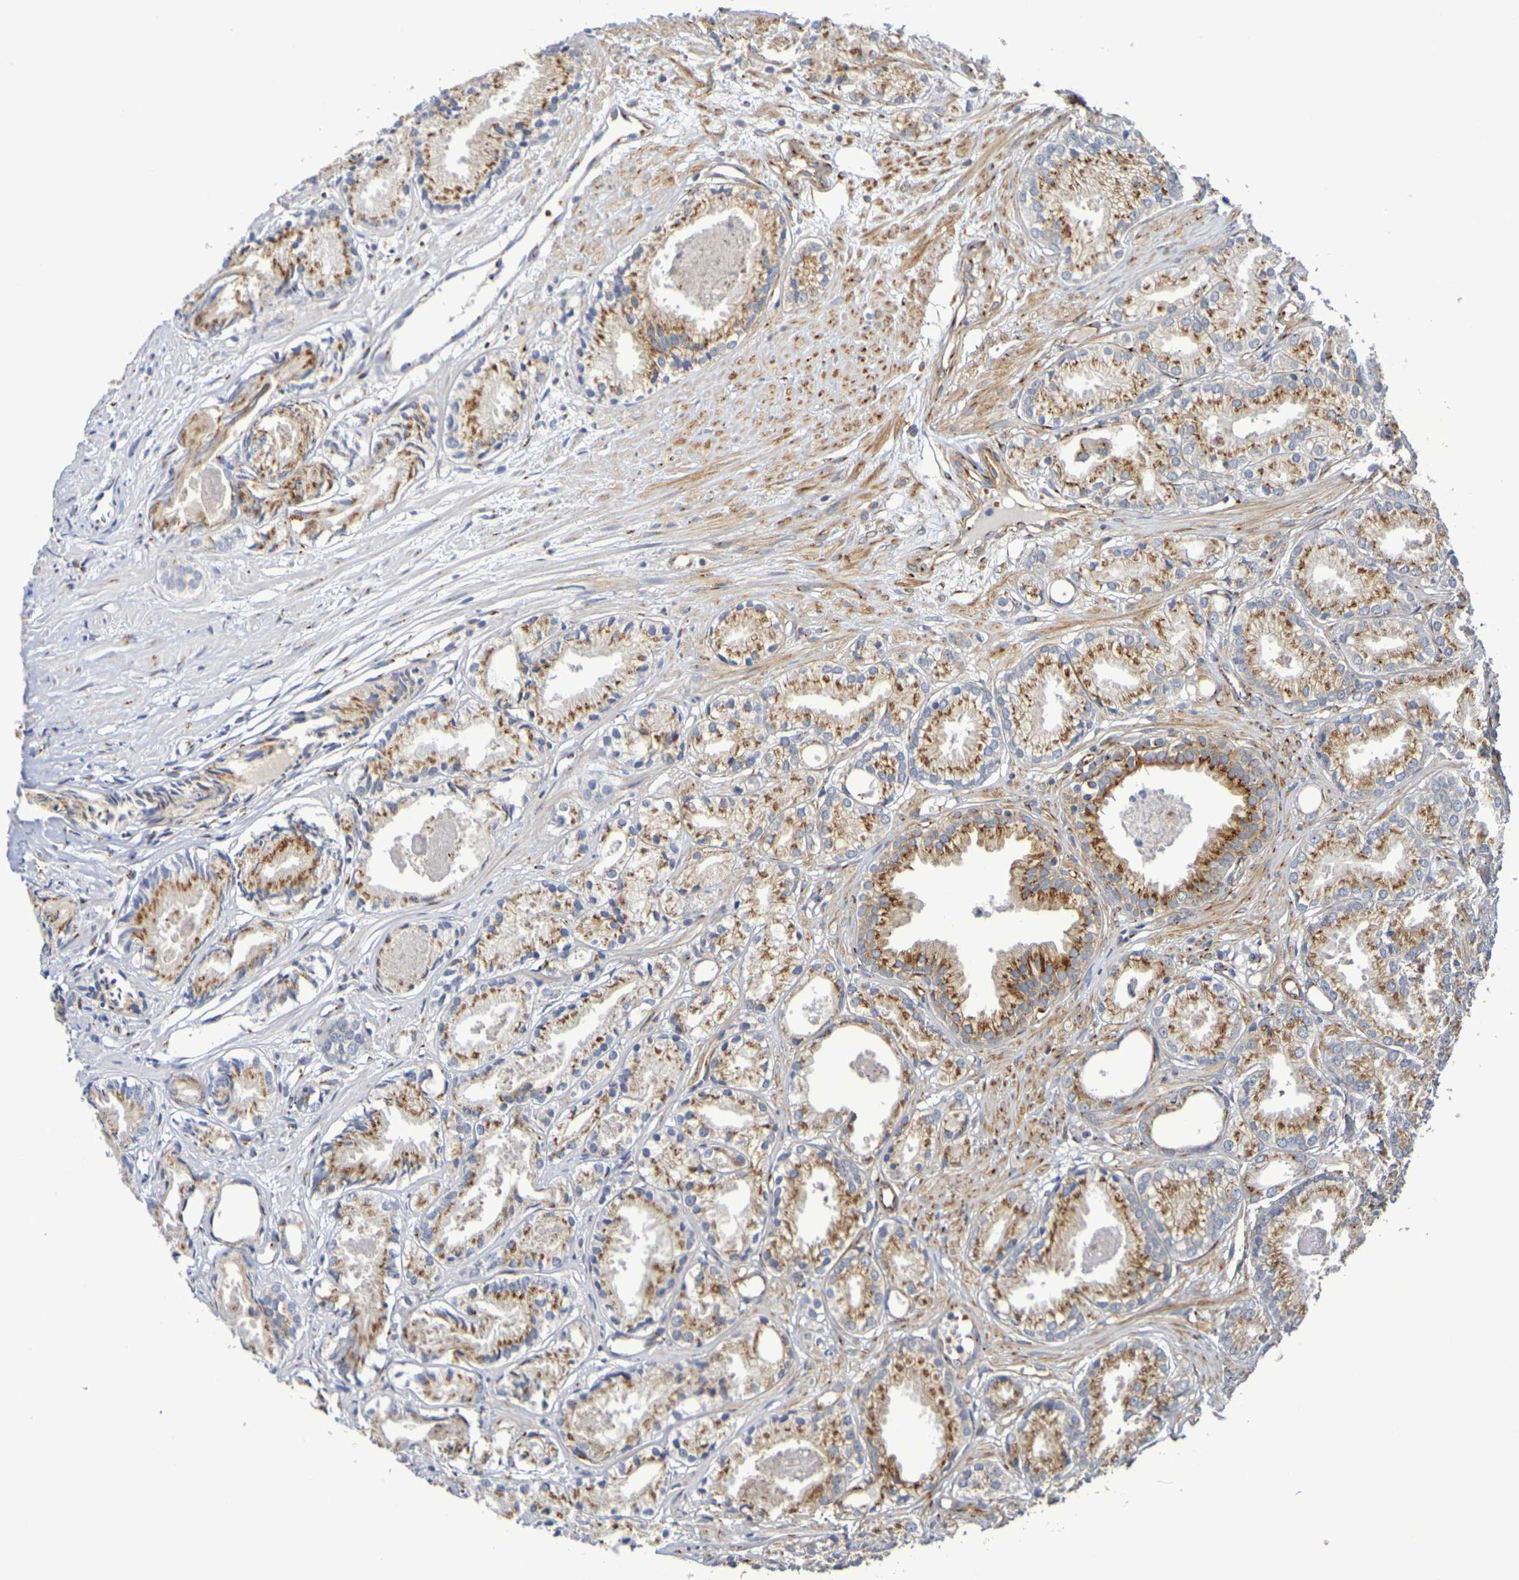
{"staining": {"intensity": "moderate", "quantity": ">75%", "location": "cytoplasmic/membranous"}, "tissue": "prostate cancer", "cell_type": "Tumor cells", "image_type": "cancer", "snomed": [{"axis": "morphology", "description": "Adenocarcinoma, Low grade"}, {"axis": "topography", "description": "Prostate"}], "caption": "Human prostate cancer stained for a protein (brown) exhibits moderate cytoplasmic/membranous positive positivity in approximately >75% of tumor cells.", "gene": "DCP2", "patient": {"sex": "male", "age": 72}}